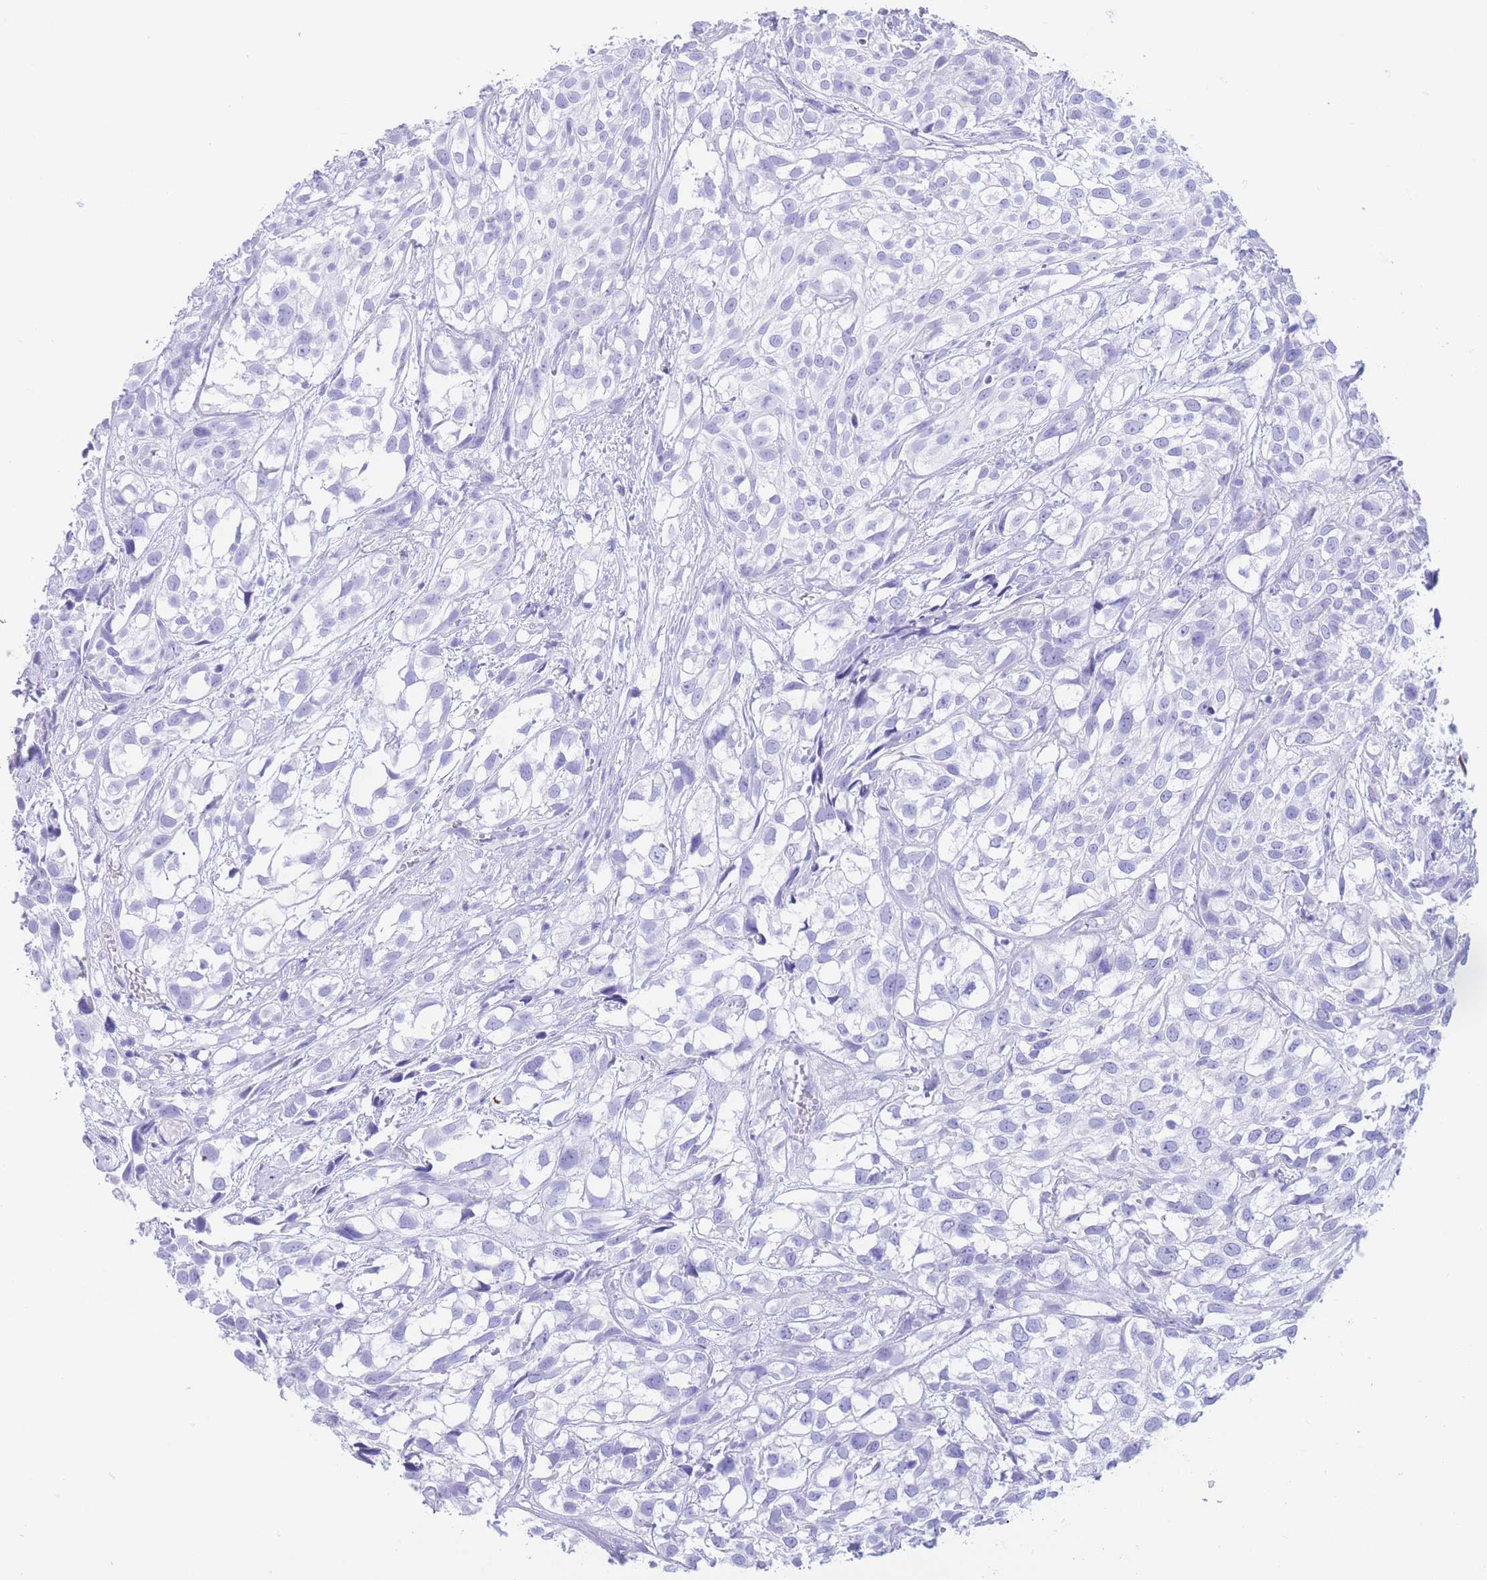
{"staining": {"intensity": "negative", "quantity": "none", "location": "none"}, "tissue": "urothelial cancer", "cell_type": "Tumor cells", "image_type": "cancer", "snomed": [{"axis": "morphology", "description": "Urothelial carcinoma, High grade"}, {"axis": "topography", "description": "Urinary bladder"}], "caption": "A high-resolution image shows immunohistochemistry (IHC) staining of urothelial cancer, which displays no significant staining in tumor cells.", "gene": "SLCO1B3", "patient": {"sex": "male", "age": 56}}